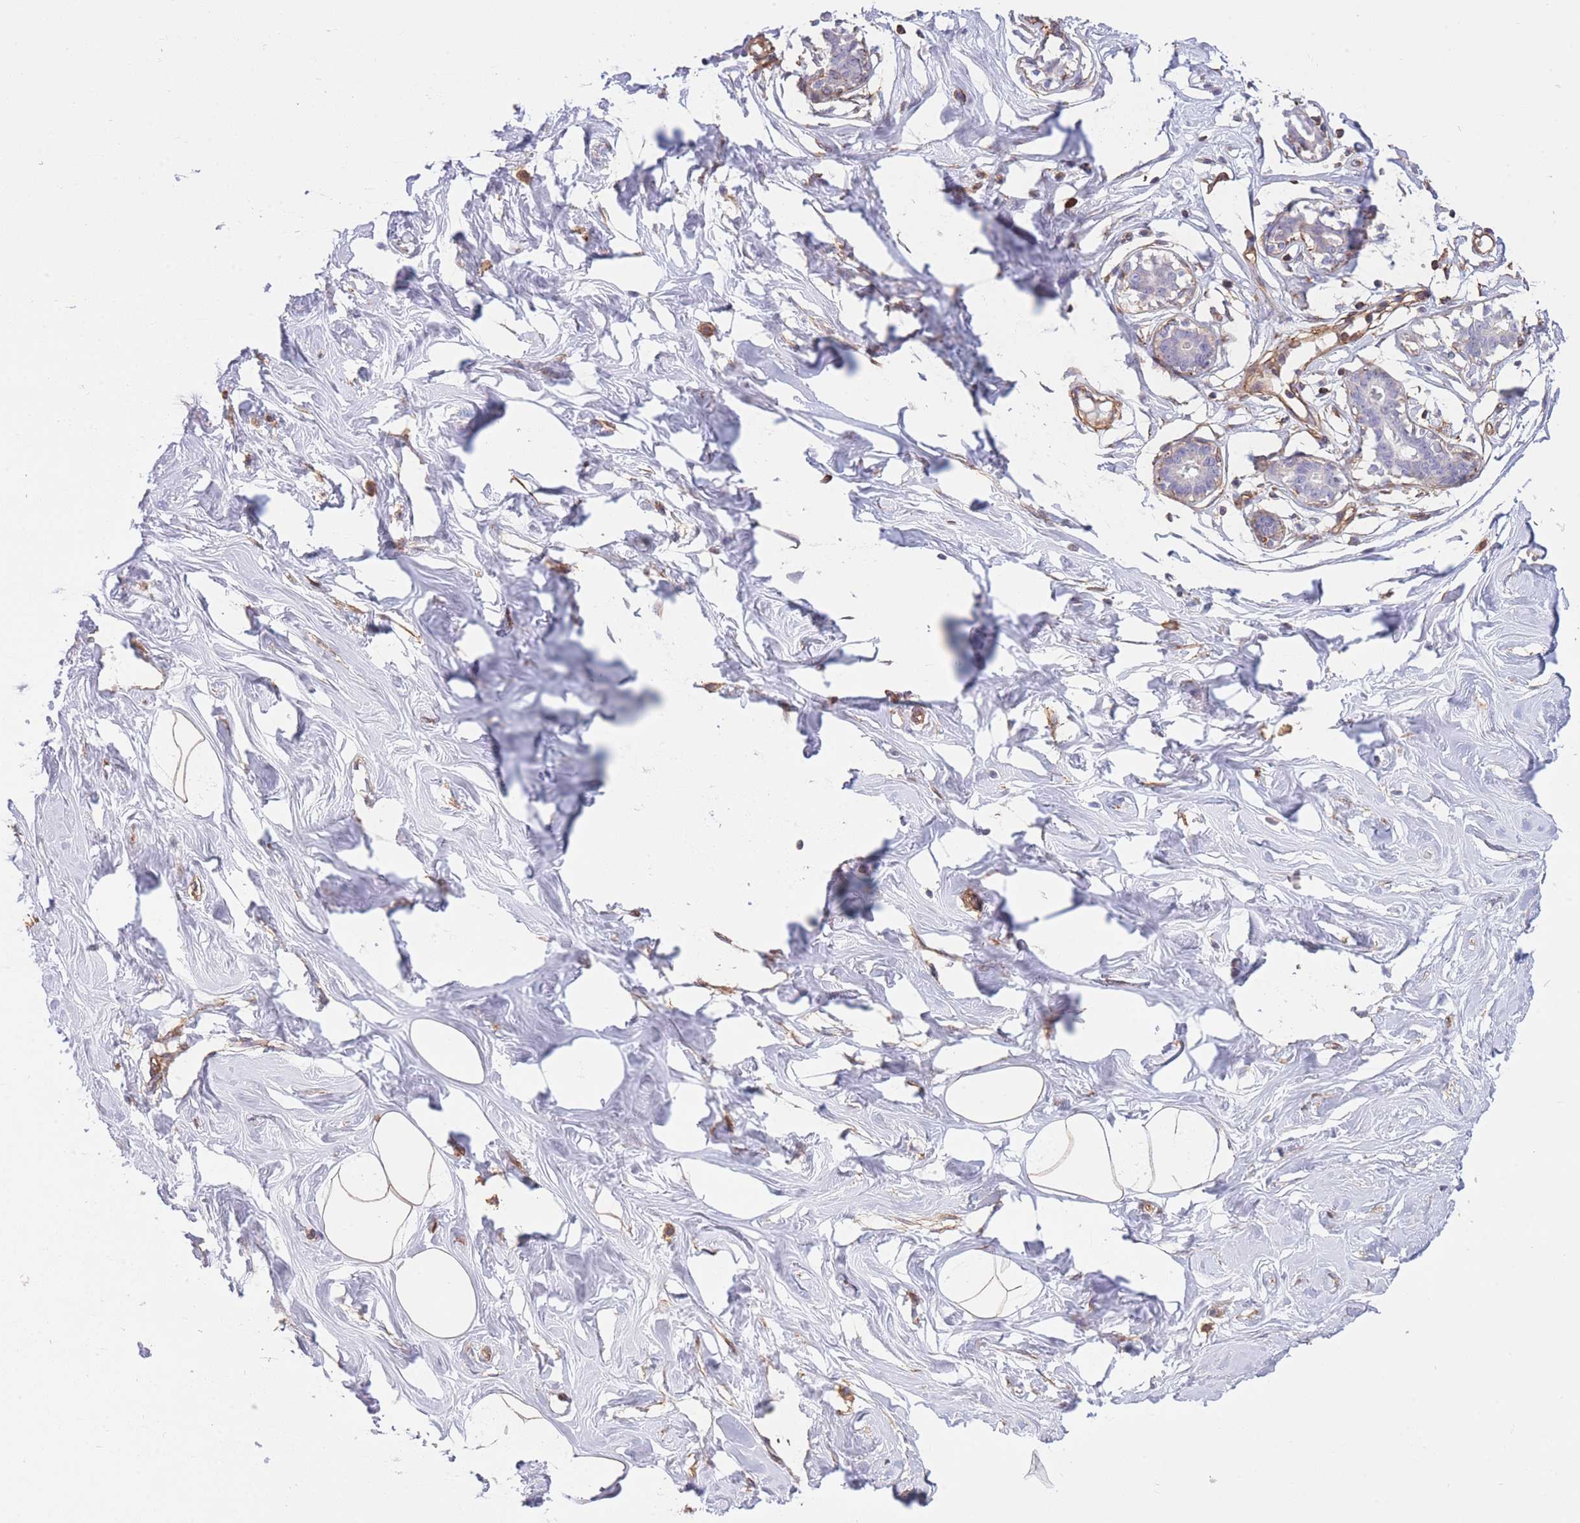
{"staining": {"intensity": "negative", "quantity": "none", "location": "none"}, "tissue": "breast", "cell_type": "Adipocytes", "image_type": "normal", "snomed": [{"axis": "morphology", "description": "Normal tissue, NOS"}, {"axis": "morphology", "description": "Adenoma, NOS"}, {"axis": "topography", "description": "Breast"}], "caption": "An IHC micrograph of unremarkable breast is shown. There is no staining in adipocytes of breast. (Immunohistochemistry, brightfield microscopy, high magnification).", "gene": "CDC25B", "patient": {"sex": "female", "age": 23}}